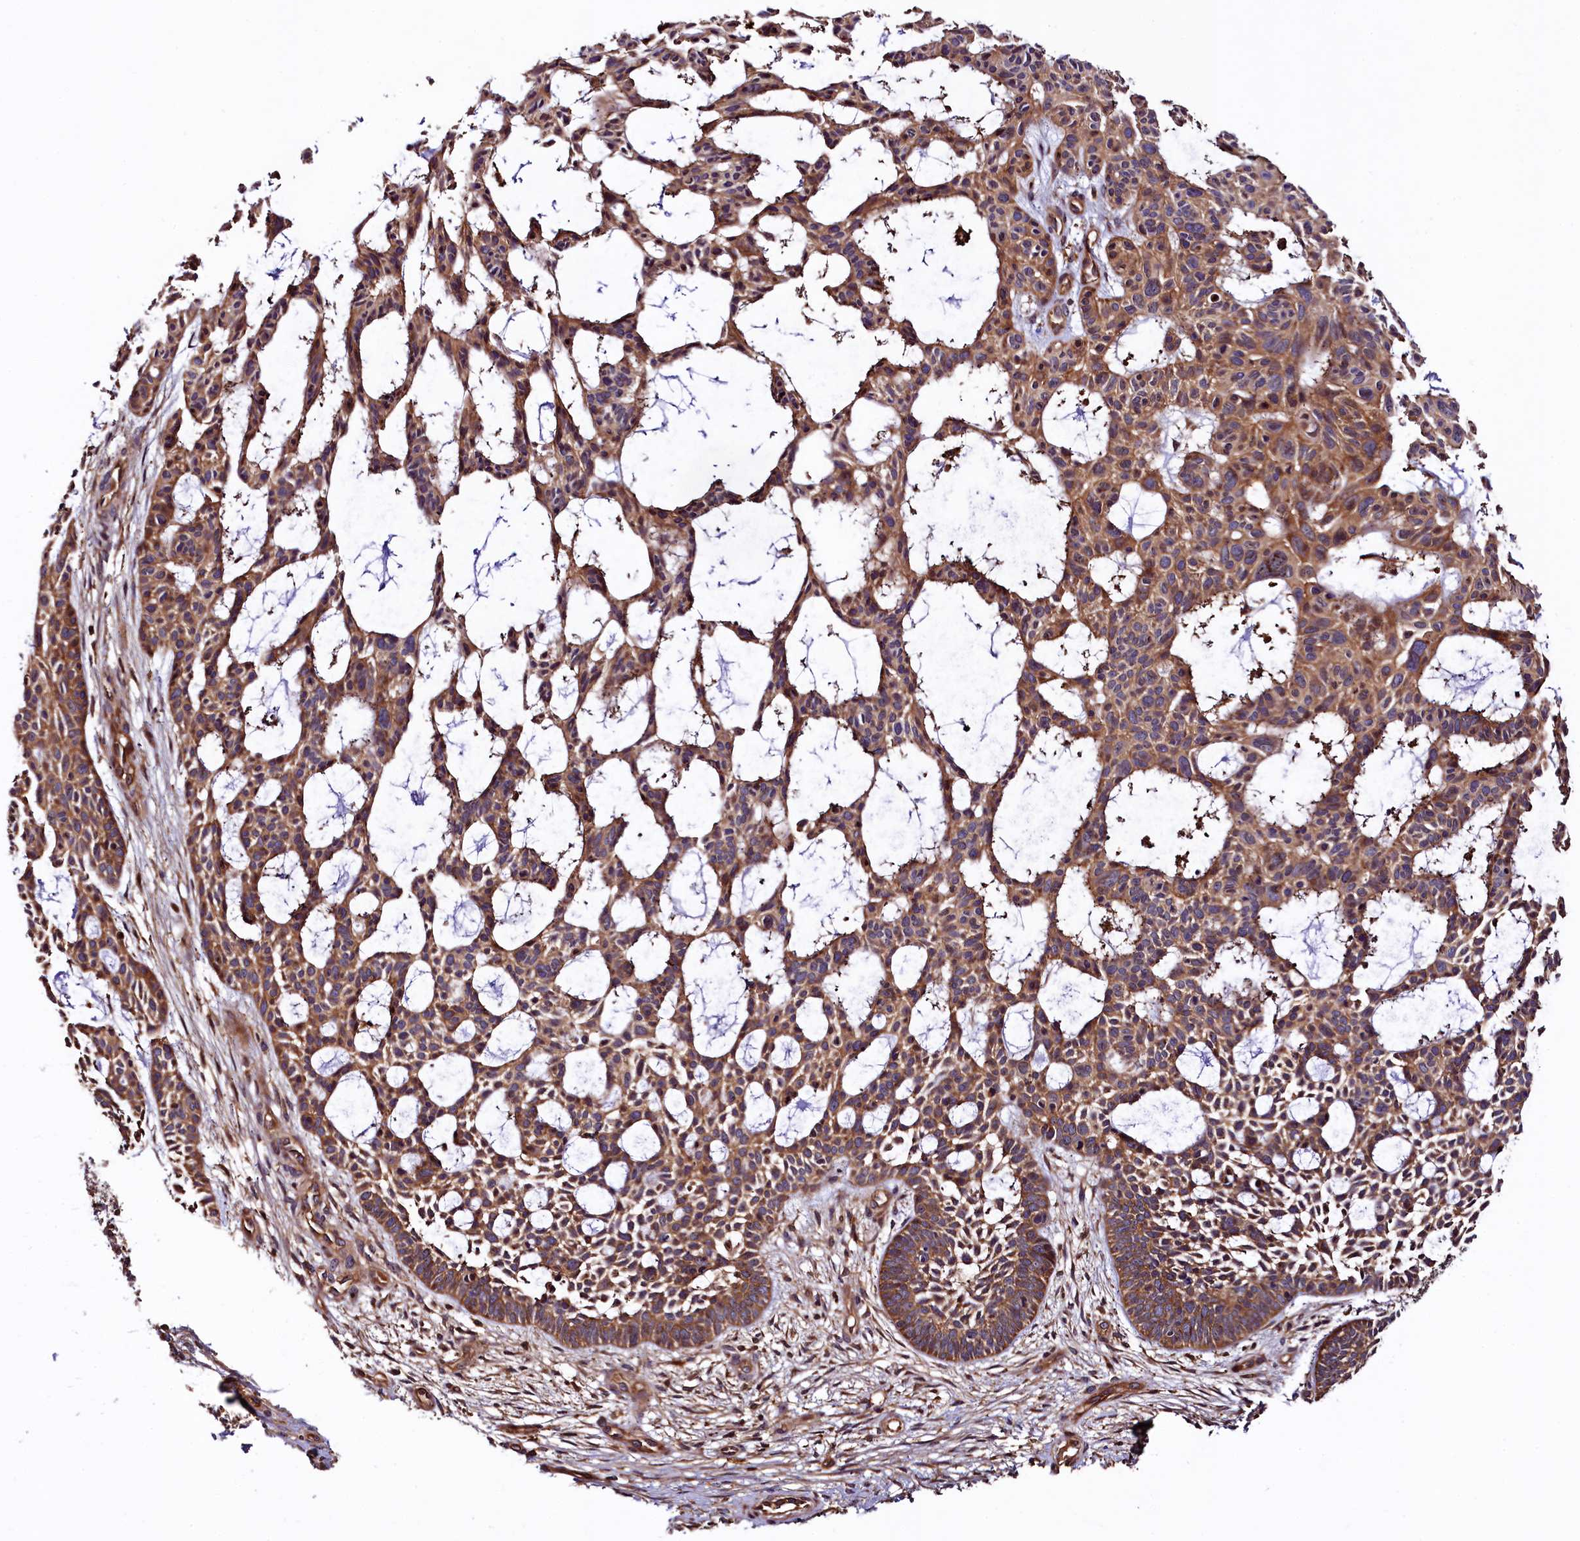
{"staining": {"intensity": "moderate", "quantity": ">75%", "location": "cytoplasmic/membranous"}, "tissue": "skin cancer", "cell_type": "Tumor cells", "image_type": "cancer", "snomed": [{"axis": "morphology", "description": "Basal cell carcinoma"}, {"axis": "topography", "description": "Skin"}], "caption": "Immunohistochemical staining of basal cell carcinoma (skin) reveals moderate cytoplasmic/membranous protein staining in approximately >75% of tumor cells.", "gene": "VPS35", "patient": {"sex": "male", "age": 89}}